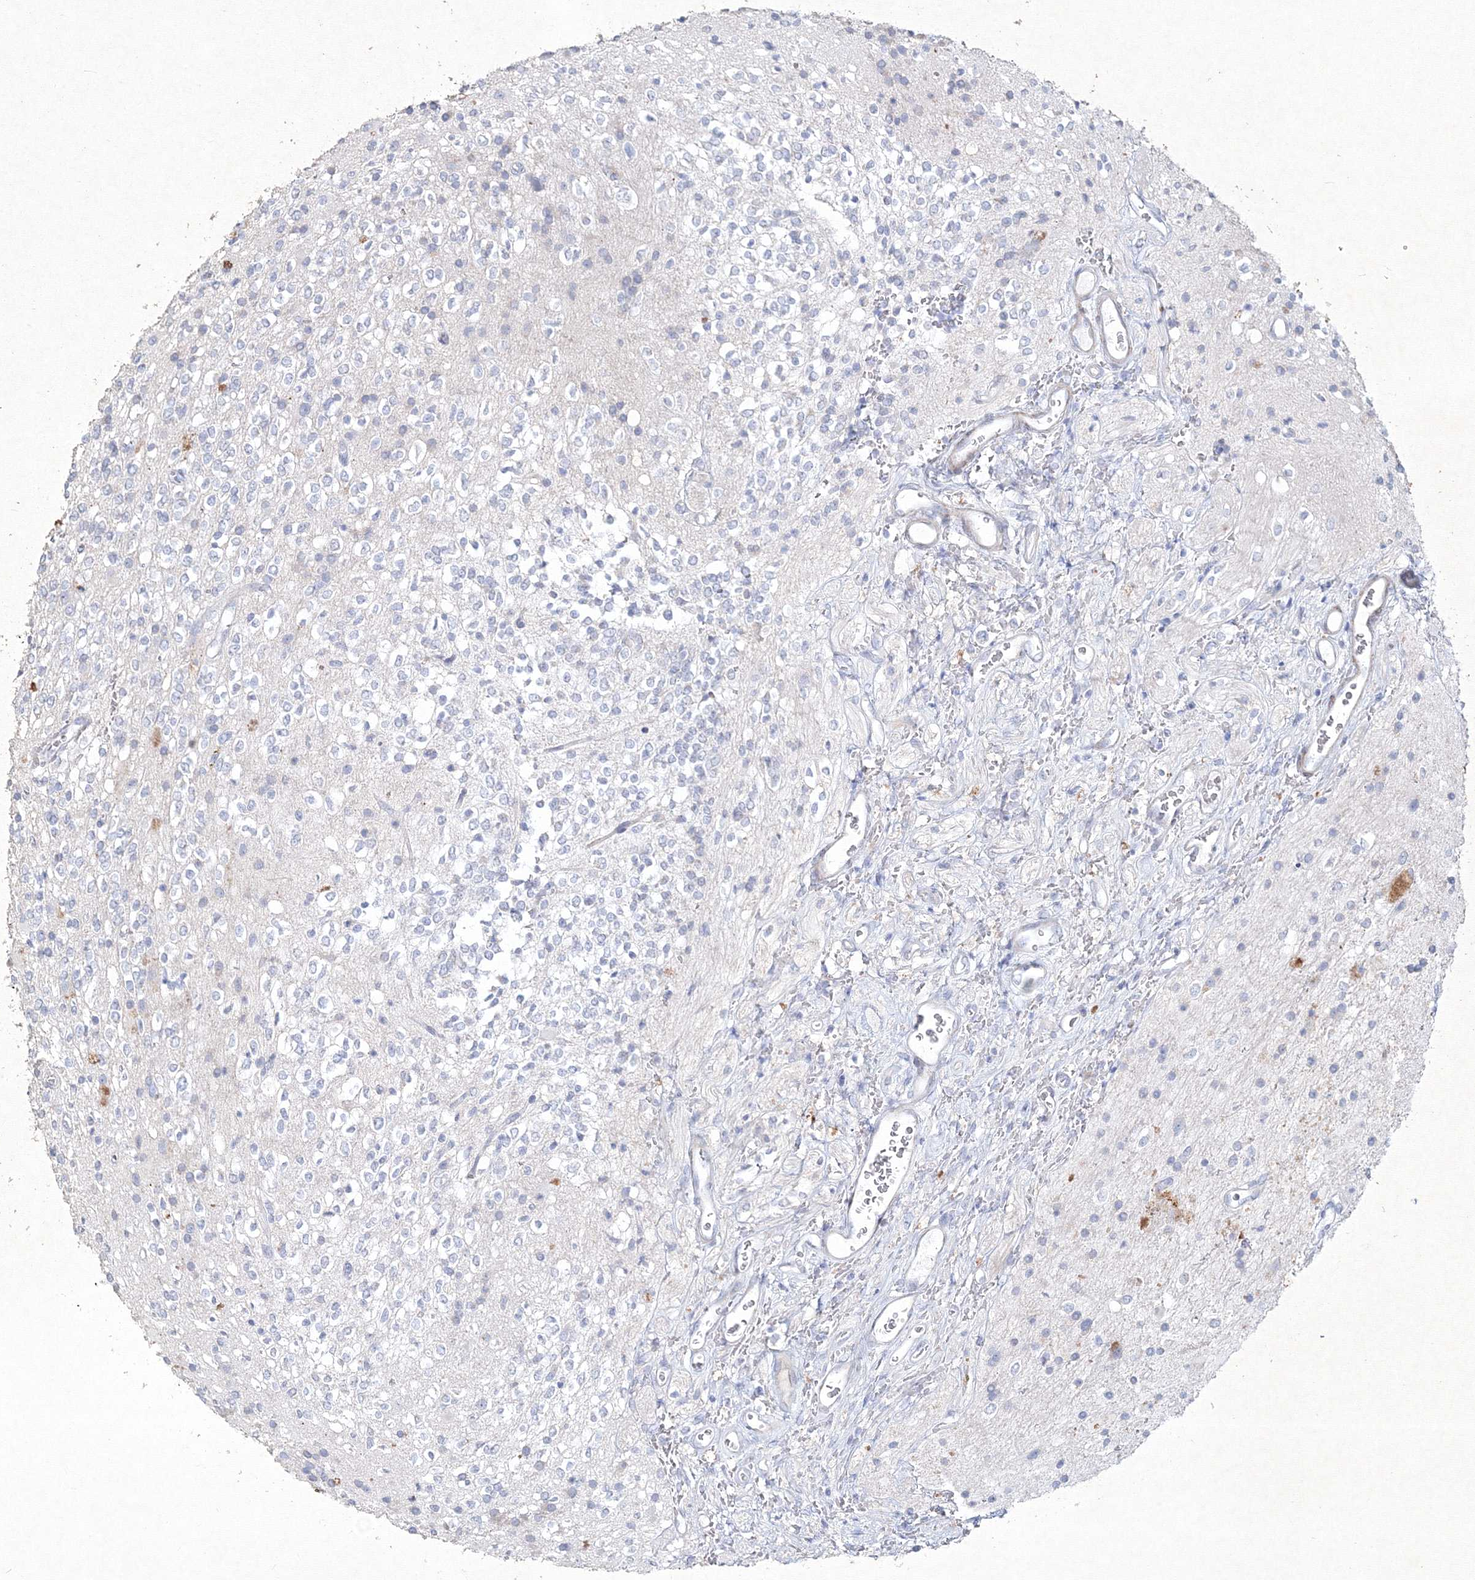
{"staining": {"intensity": "negative", "quantity": "none", "location": "none"}, "tissue": "glioma", "cell_type": "Tumor cells", "image_type": "cancer", "snomed": [{"axis": "morphology", "description": "Glioma, malignant, High grade"}, {"axis": "topography", "description": "Brain"}], "caption": "High magnification brightfield microscopy of malignant high-grade glioma stained with DAB (brown) and counterstained with hematoxylin (blue): tumor cells show no significant expression.", "gene": "CXXC4", "patient": {"sex": "male", "age": 34}}